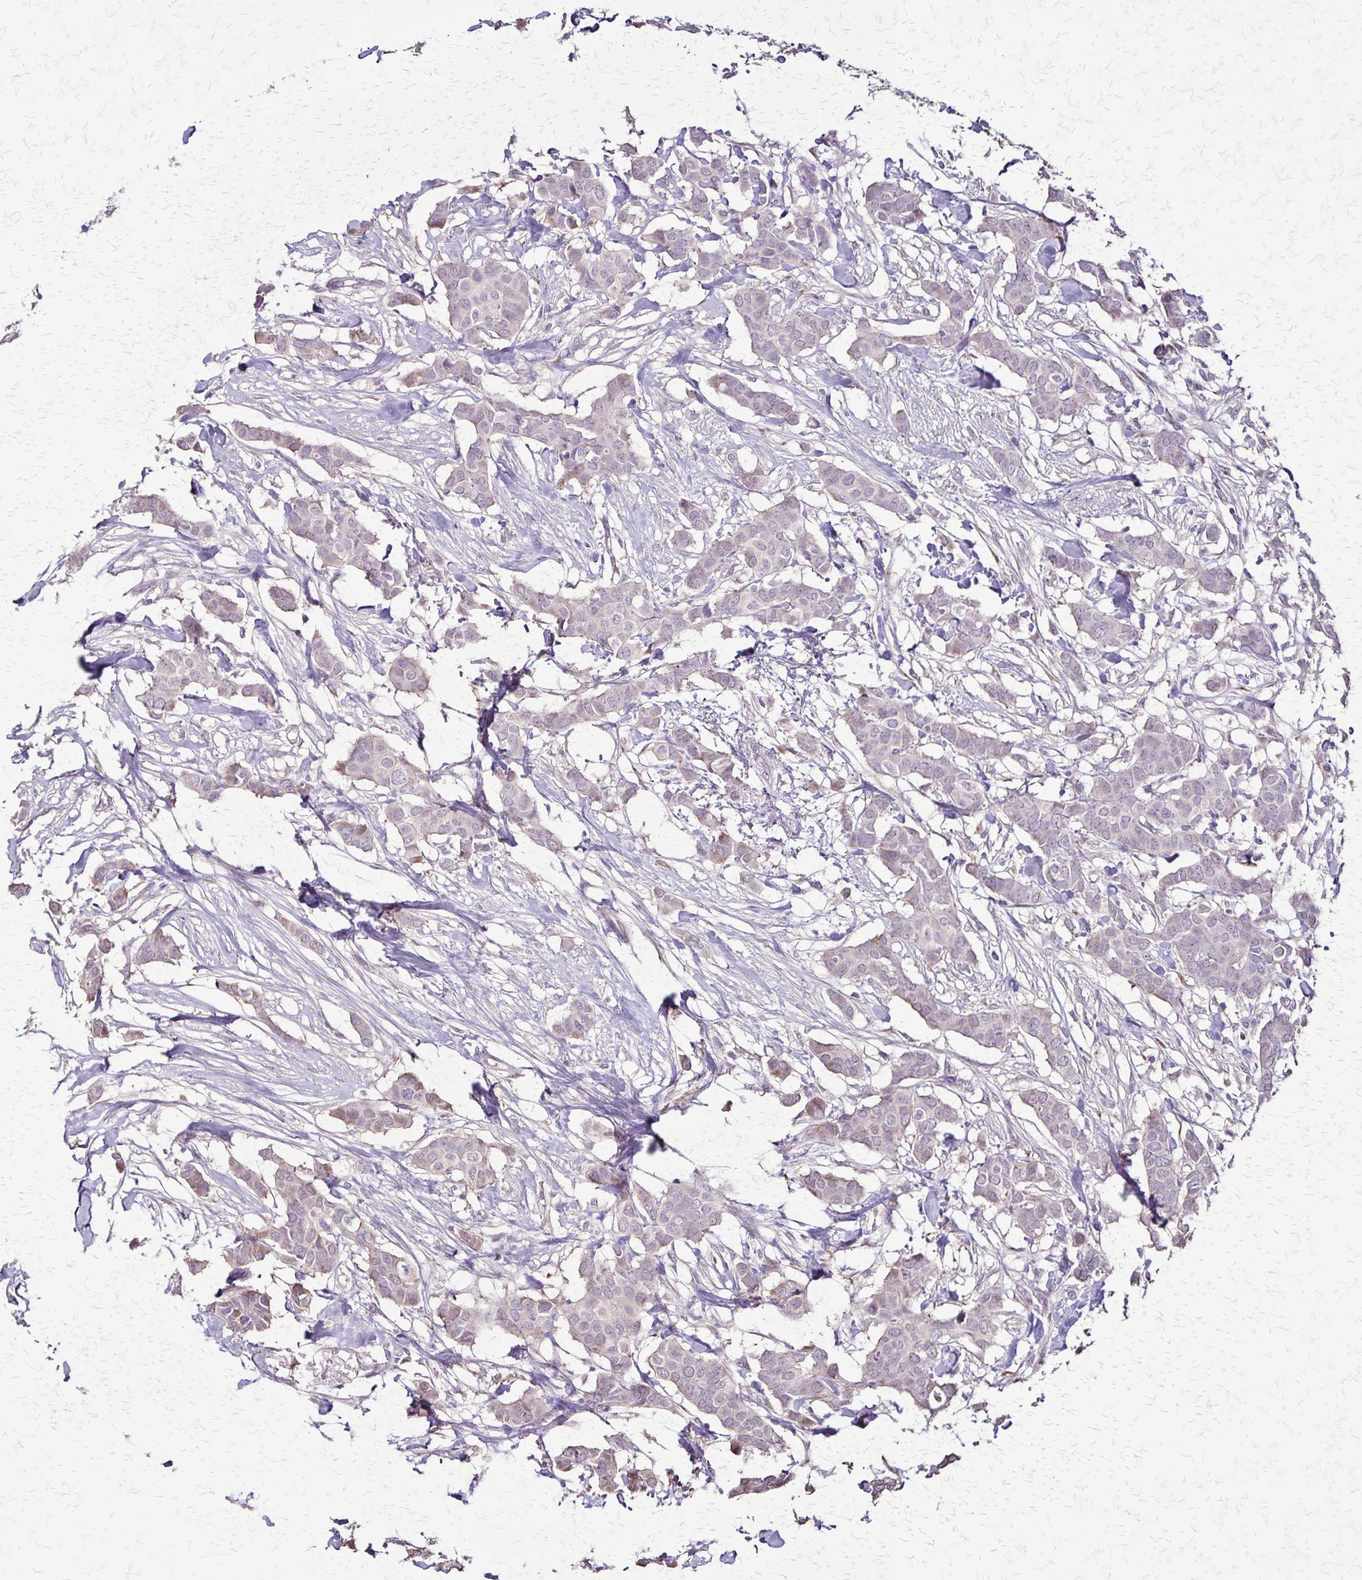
{"staining": {"intensity": "negative", "quantity": "none", "location": "none"}, "tissue": "breast cancer", "cell_type": "Tumor cells", "image_type": "cancer", "snomed": [{"axis": "morphology", "description": "Duct carcinoma"}, {"axis": "topography", "description": "Breast"}], "caption": "A micrograph of breast intraductal carcinoma stained for a protein demonstrates no brown staining in tumor cells. The staining was performed using DAB (3,3'-diaminobenzidine) to visualize the protein expression in brown, while the nuclei were stained in blue with hematoxylin (Magnification: 20x).", "gene": "ULBP3", "patient": {"sex": "female", "age": 62}}